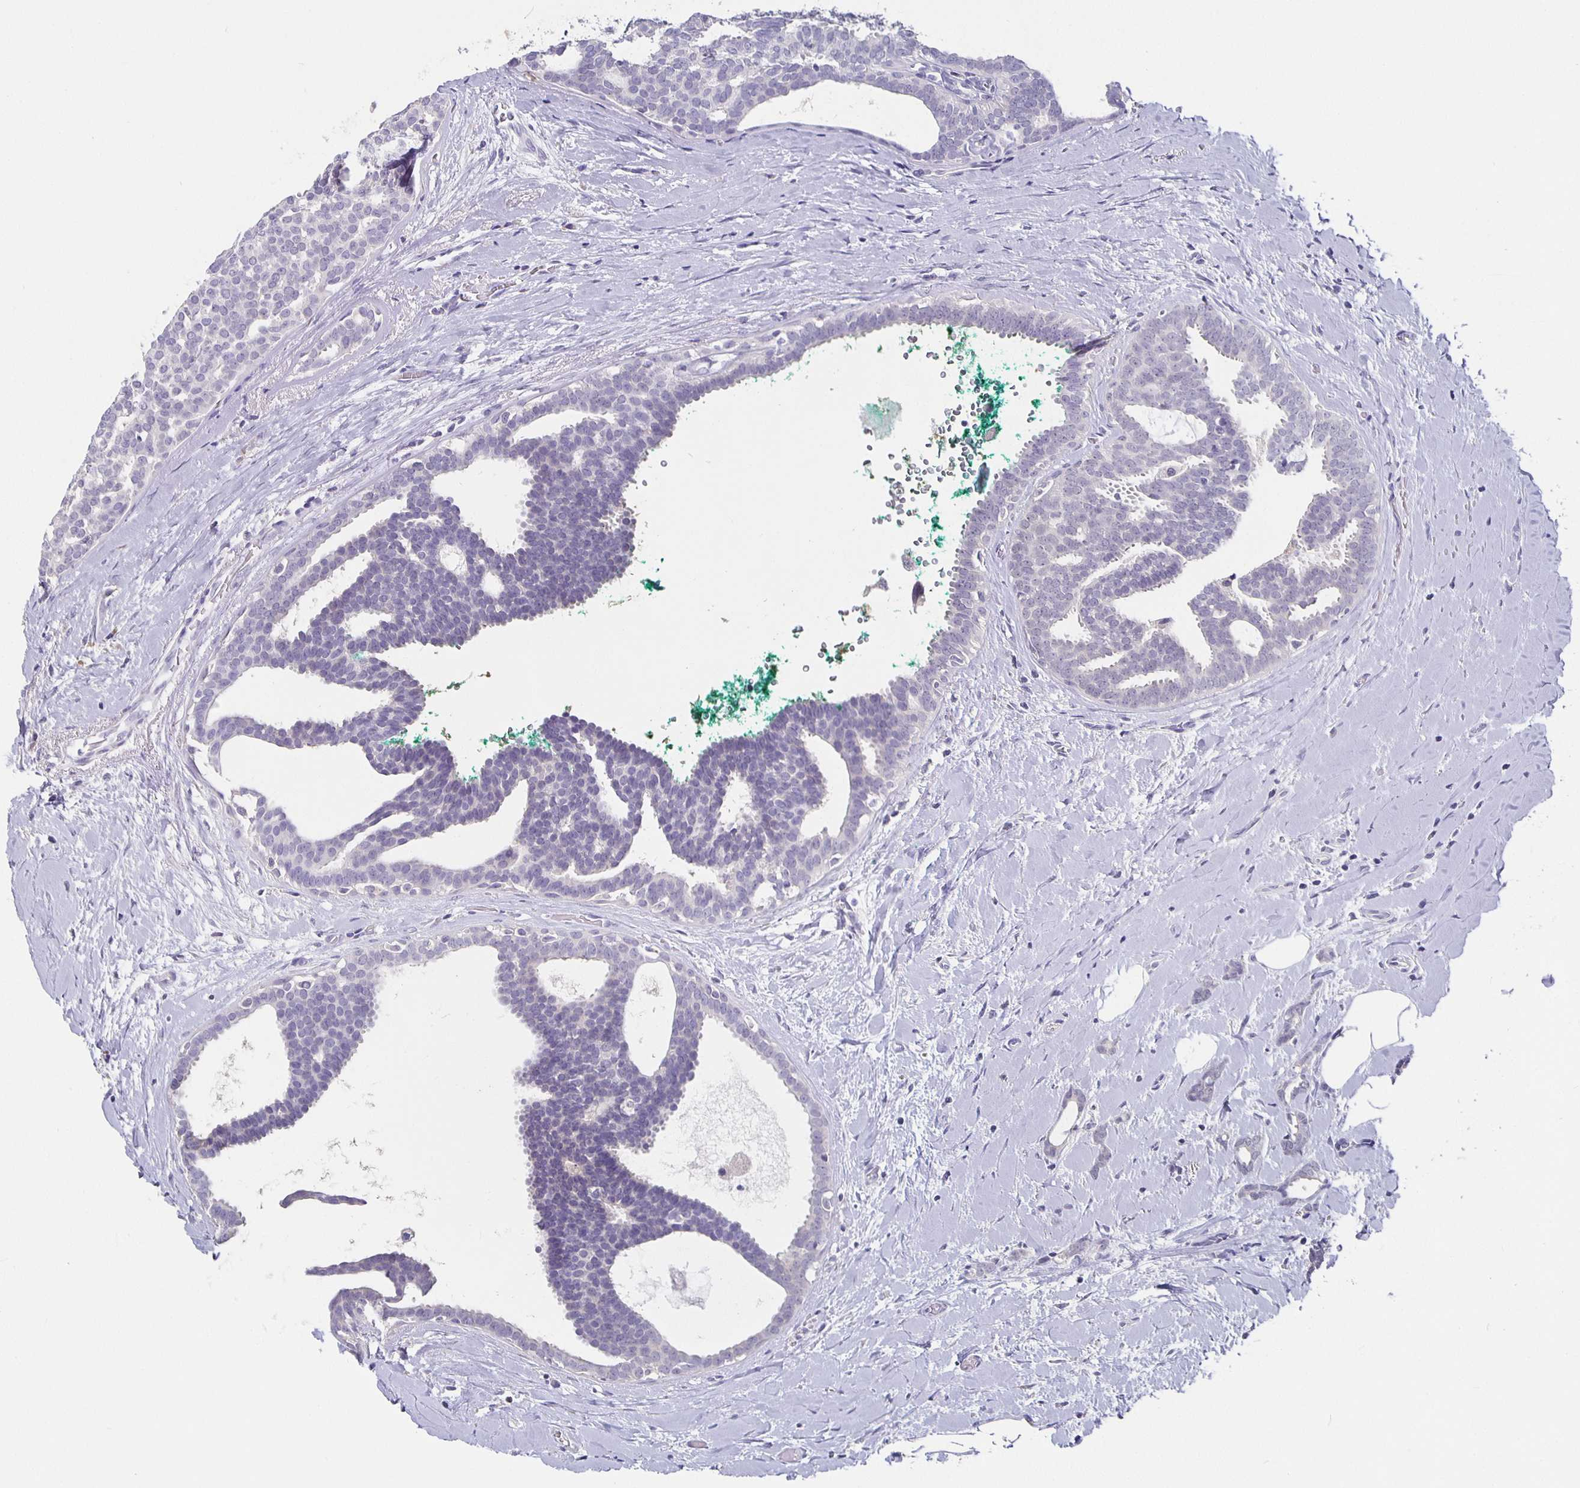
{"staining": {"intensity": "negative", "quantity": "none", "location": "none"}, "tissue": "breast cancer", "cell_type": "Tumor cells", "image_type": "cancer", "snomed": [{"axis": "morphology", "description": "Intraductal carcinoma, in situ"}, {"axis": "morphology", "description": "Duct carcinoma"}, {"axis": "morphology", "description": "Lobular carcinoma, in situ"}, {"axis": "topography", "description": "Breast"}], "caption": "This is a micrograph of IHC staining of intraductal carcinoma,  in situ (breast), which shows no expression in tumor cells.", "gene": "GPX4", "patient": {"sex": "female", "age": 44}}